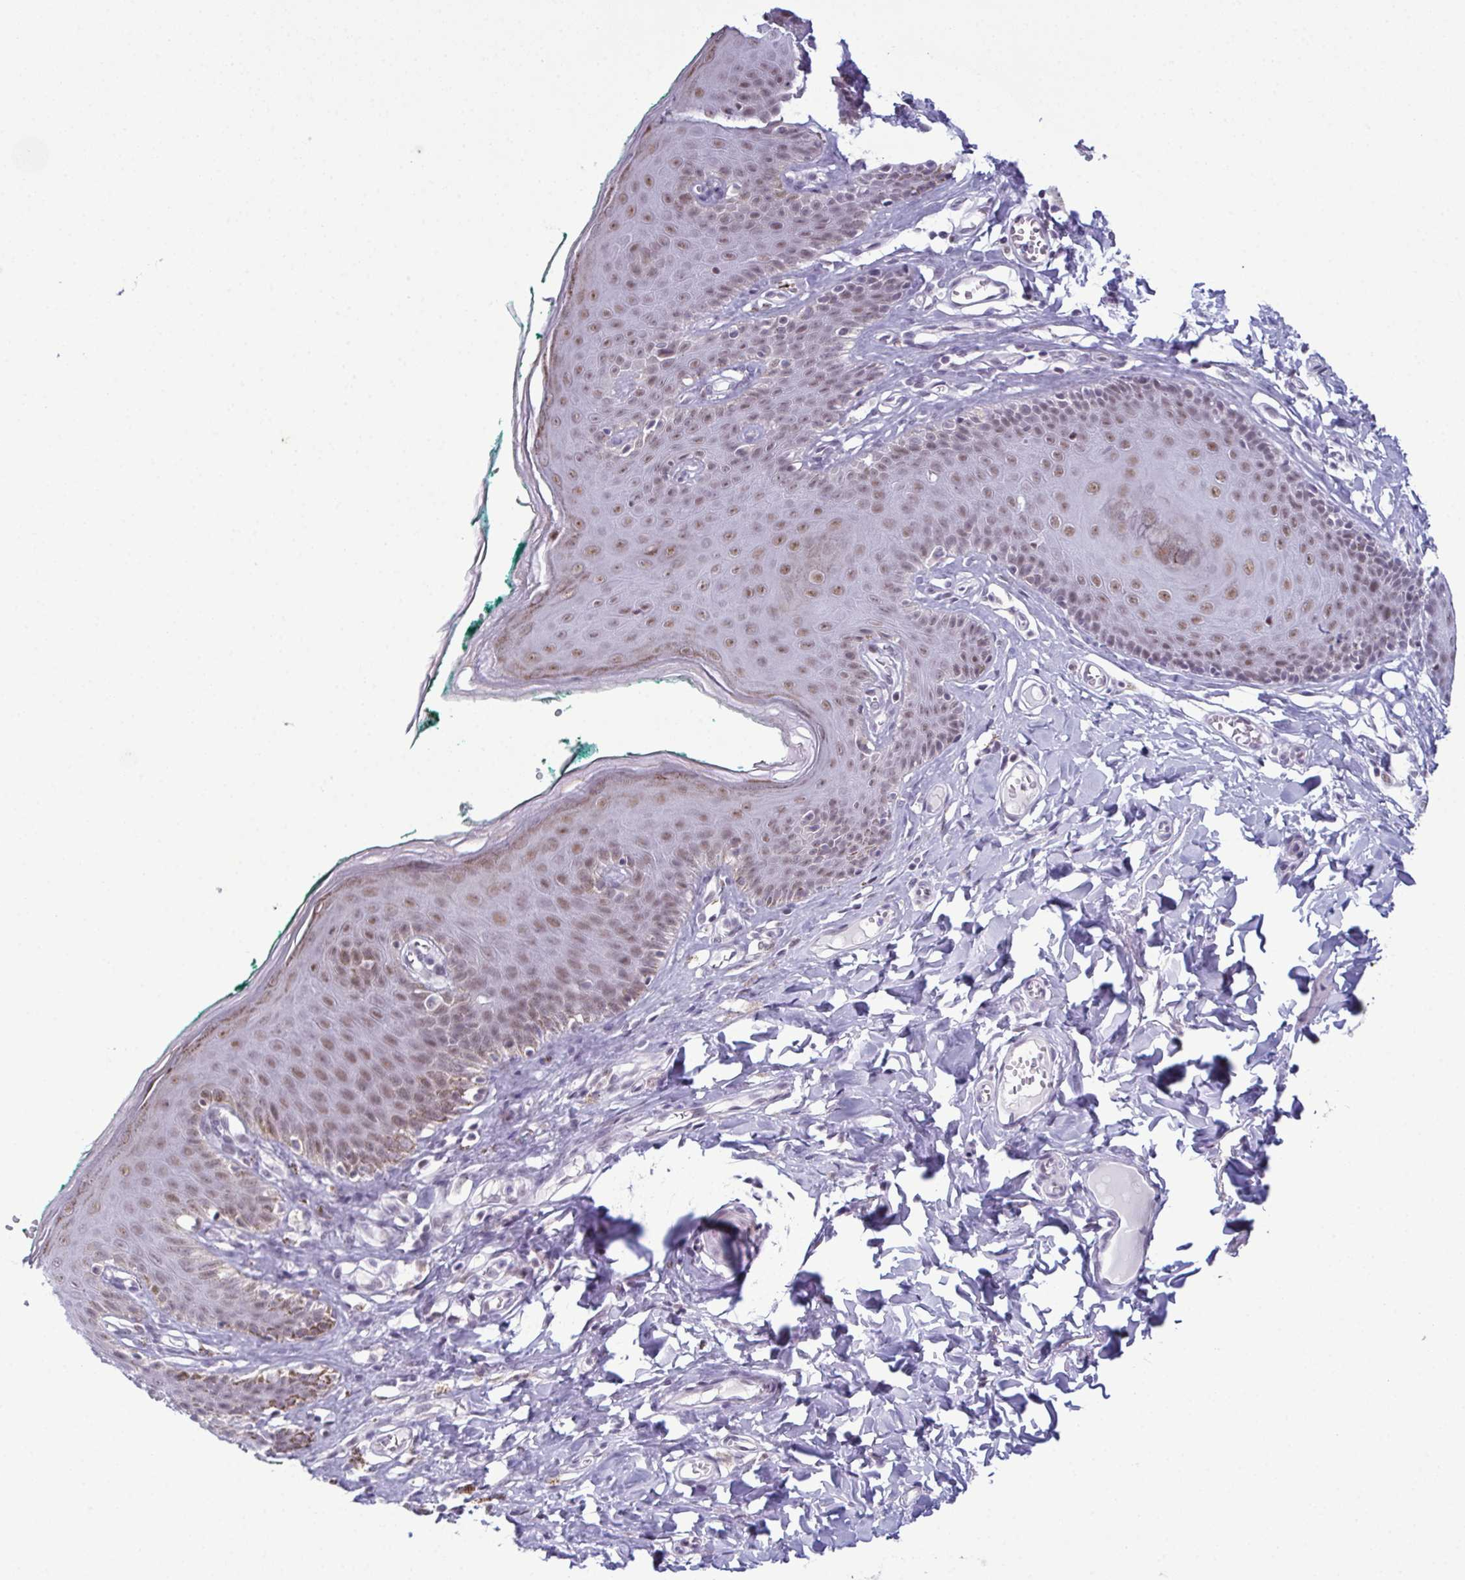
{"staining": {"intensity": "moderate", "quantity": "25%-75%", "location": "nuclear"}, "tissue": "skin", "cell_type": "Epidermal cells", "image_type": "normal", "snomed": [{"axis": "morphology", "description": "Normal tissue, NOS"}, {"axis": "topography", "description": "Vulva"}, {"axis": "topography", "description": "Peripheral nerve tissue"}], "caption": "Moderate nuclear staining is present in approximately 25%-75% of epidermal cells in unremarkable skin. The staining was performed using DAB to visualize the protein expression in brown, while the nuclei were stained in blue with hematoxylin (Magnification: 20x).", "gene": "RBM7", "patient": {"sex": "female", "age": 66}}